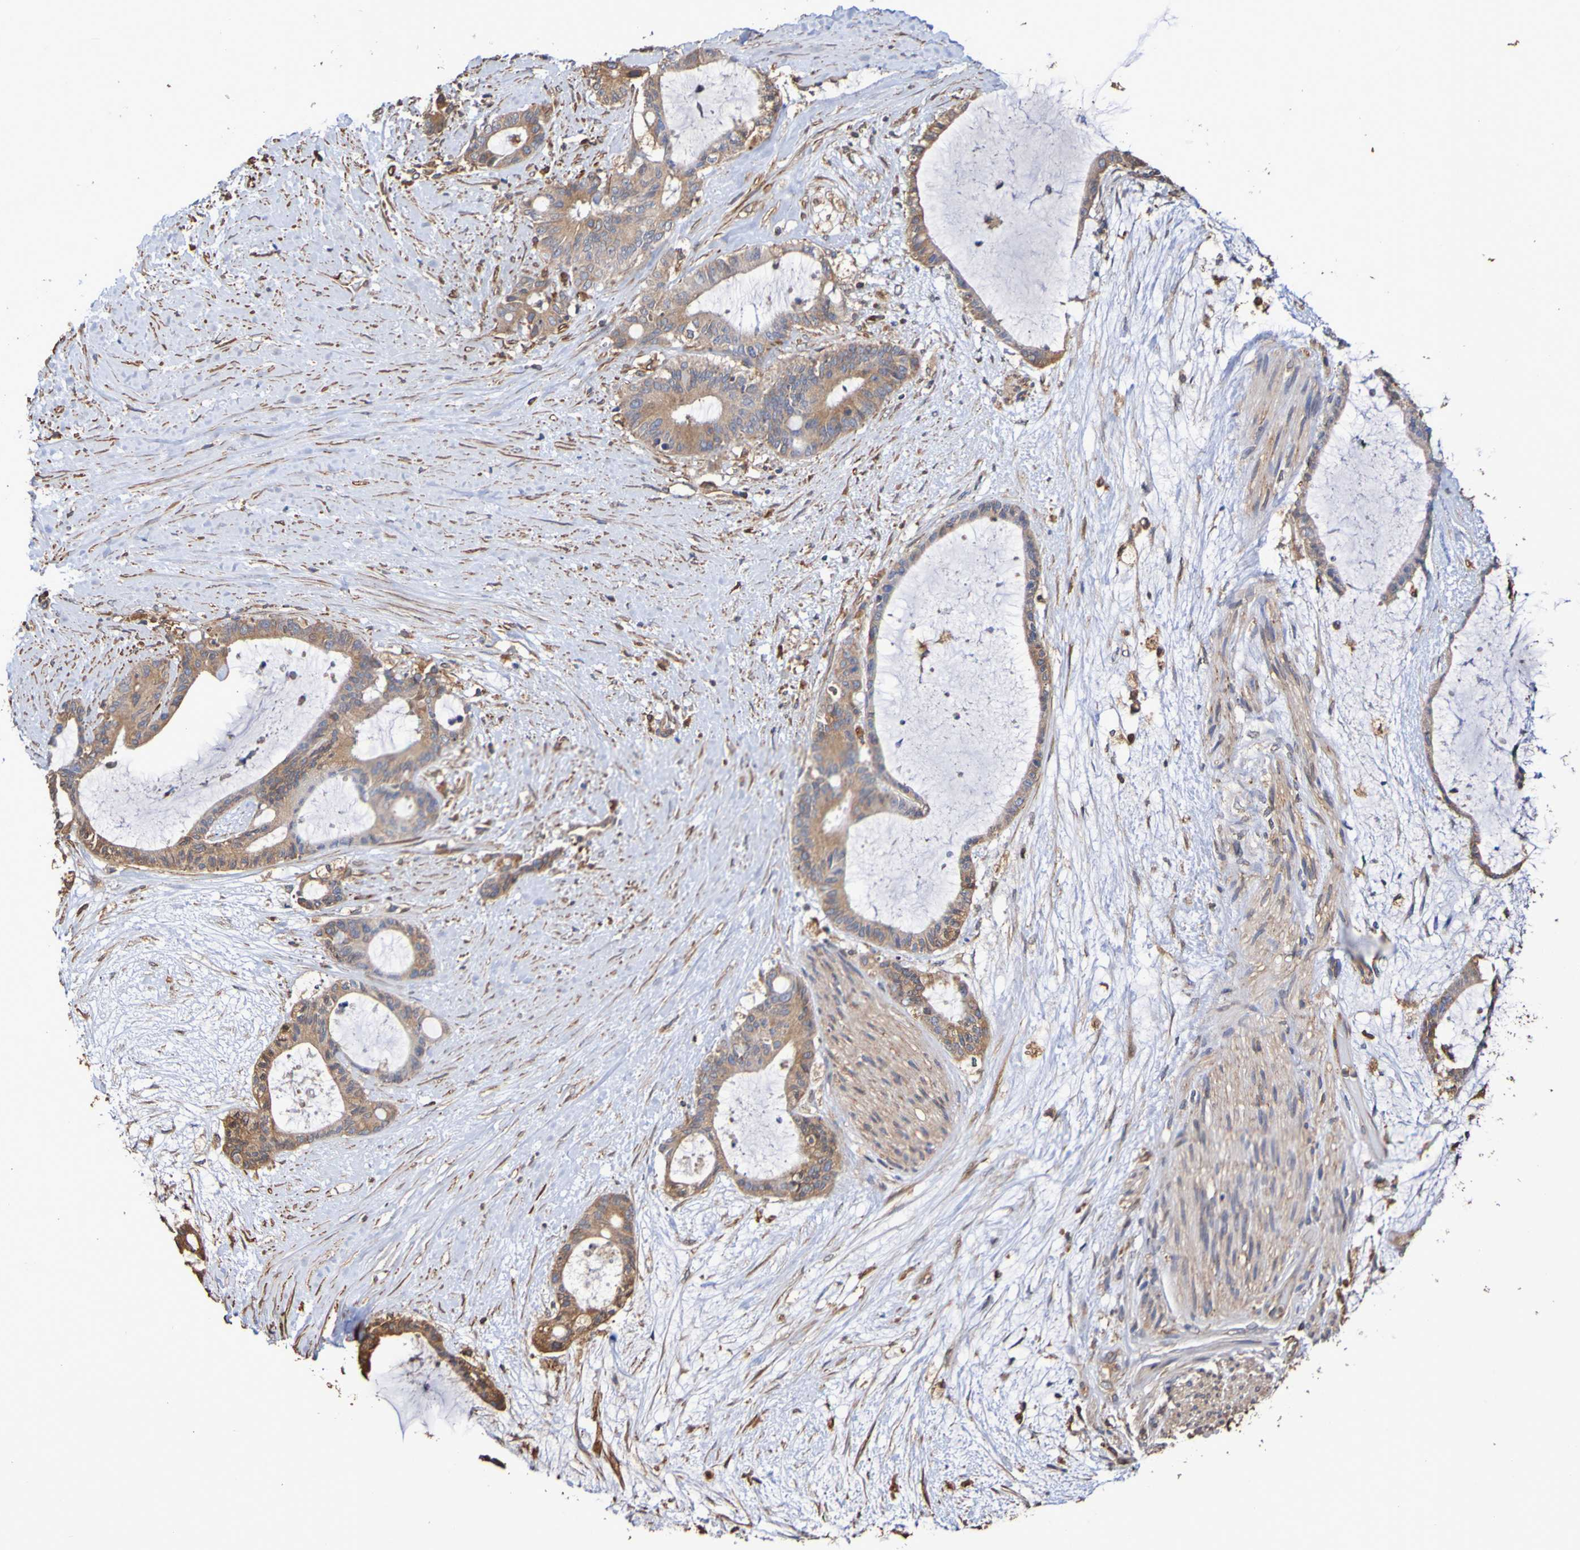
{"staining": {"intensity": "moderate", "quantity": ">75%", "location": "cytoplasmic/membranous"}, "tissue": "liver cancer", "cell_type": "Tumor cells", "image_type": "cancer", "snomed": [{"axis": "morphology", "description": "Cholangiocarcinoma"}, {"axis": "topography", "description": "Liver"}], "caption": "Moderate cytoplasmic/membranous positivity for a protein is seen in approximately >75% of tumor cells of liver cancer using immunohistochemistry.", "gene": "RAB11A", "patient": {"sex": "female", "age": 73}}